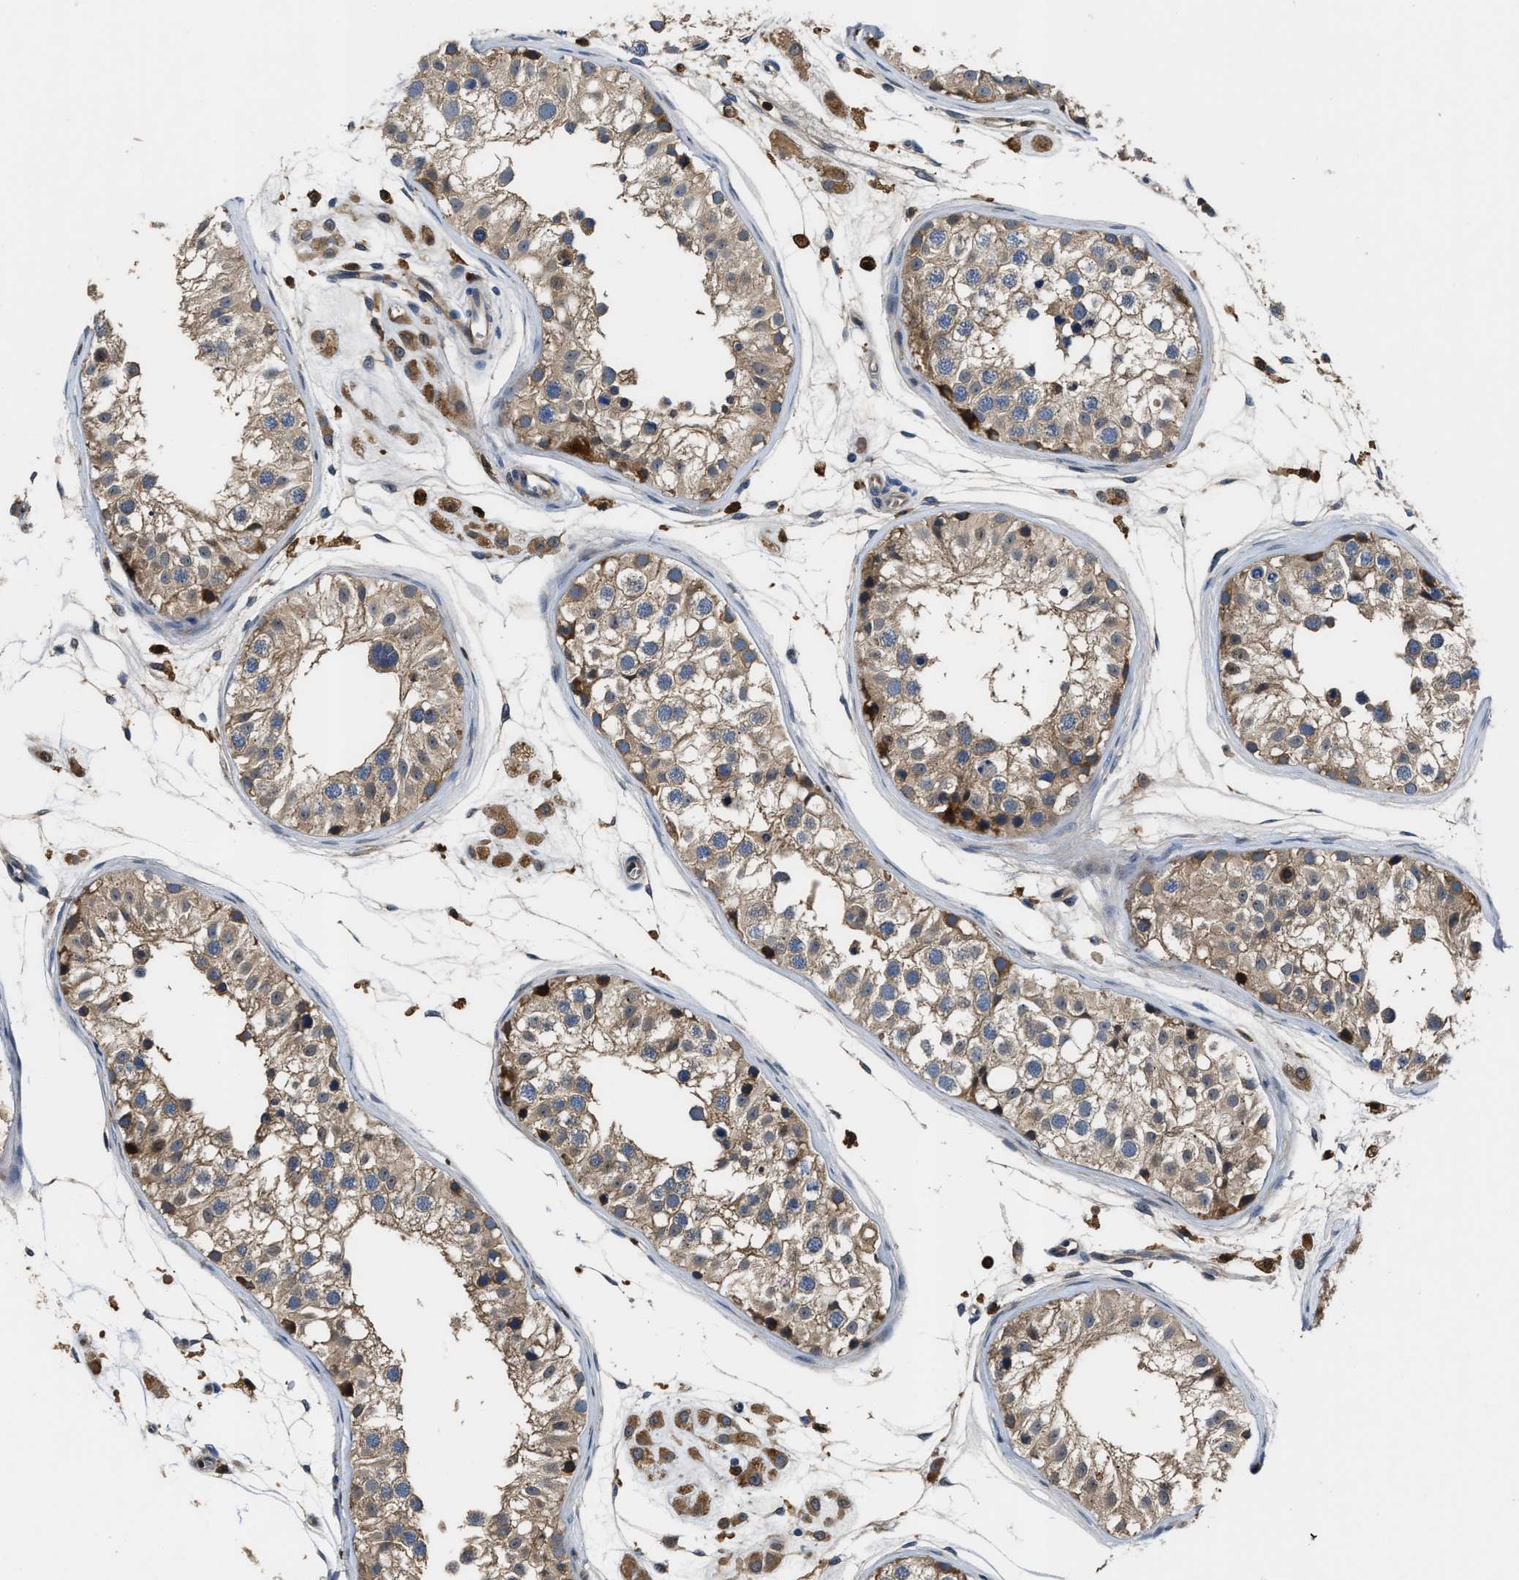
{"staining": {"intensity": "weak", "quantity": ">75%", "location": "cytoplasmic/membranous"}, "tissue": "testis", "cell_type": "Cells in seminiferous ducts", "image_type": "normal", "snomed": [{"axis": "morphology", "description": "Normal tissue, NOS"}, {"axis": "morphology", "description": "Adenocarcinoma, metastatic, NOS"}, {"axis": "topography", "description": "Testis"}], "caption": "Immunohistochemistry micrograph of unremarkable testis: human testis stained using immunohistochemistry (IHC) displays low levels of weak protein expression localized specifically in the cytoplasmic/membranous of cells in seminiferous ducts, appearing as a cytoplasmic/membranous brown color.", "gene": "OSTF1", "patient": {"sex": "male", "age": 26}}